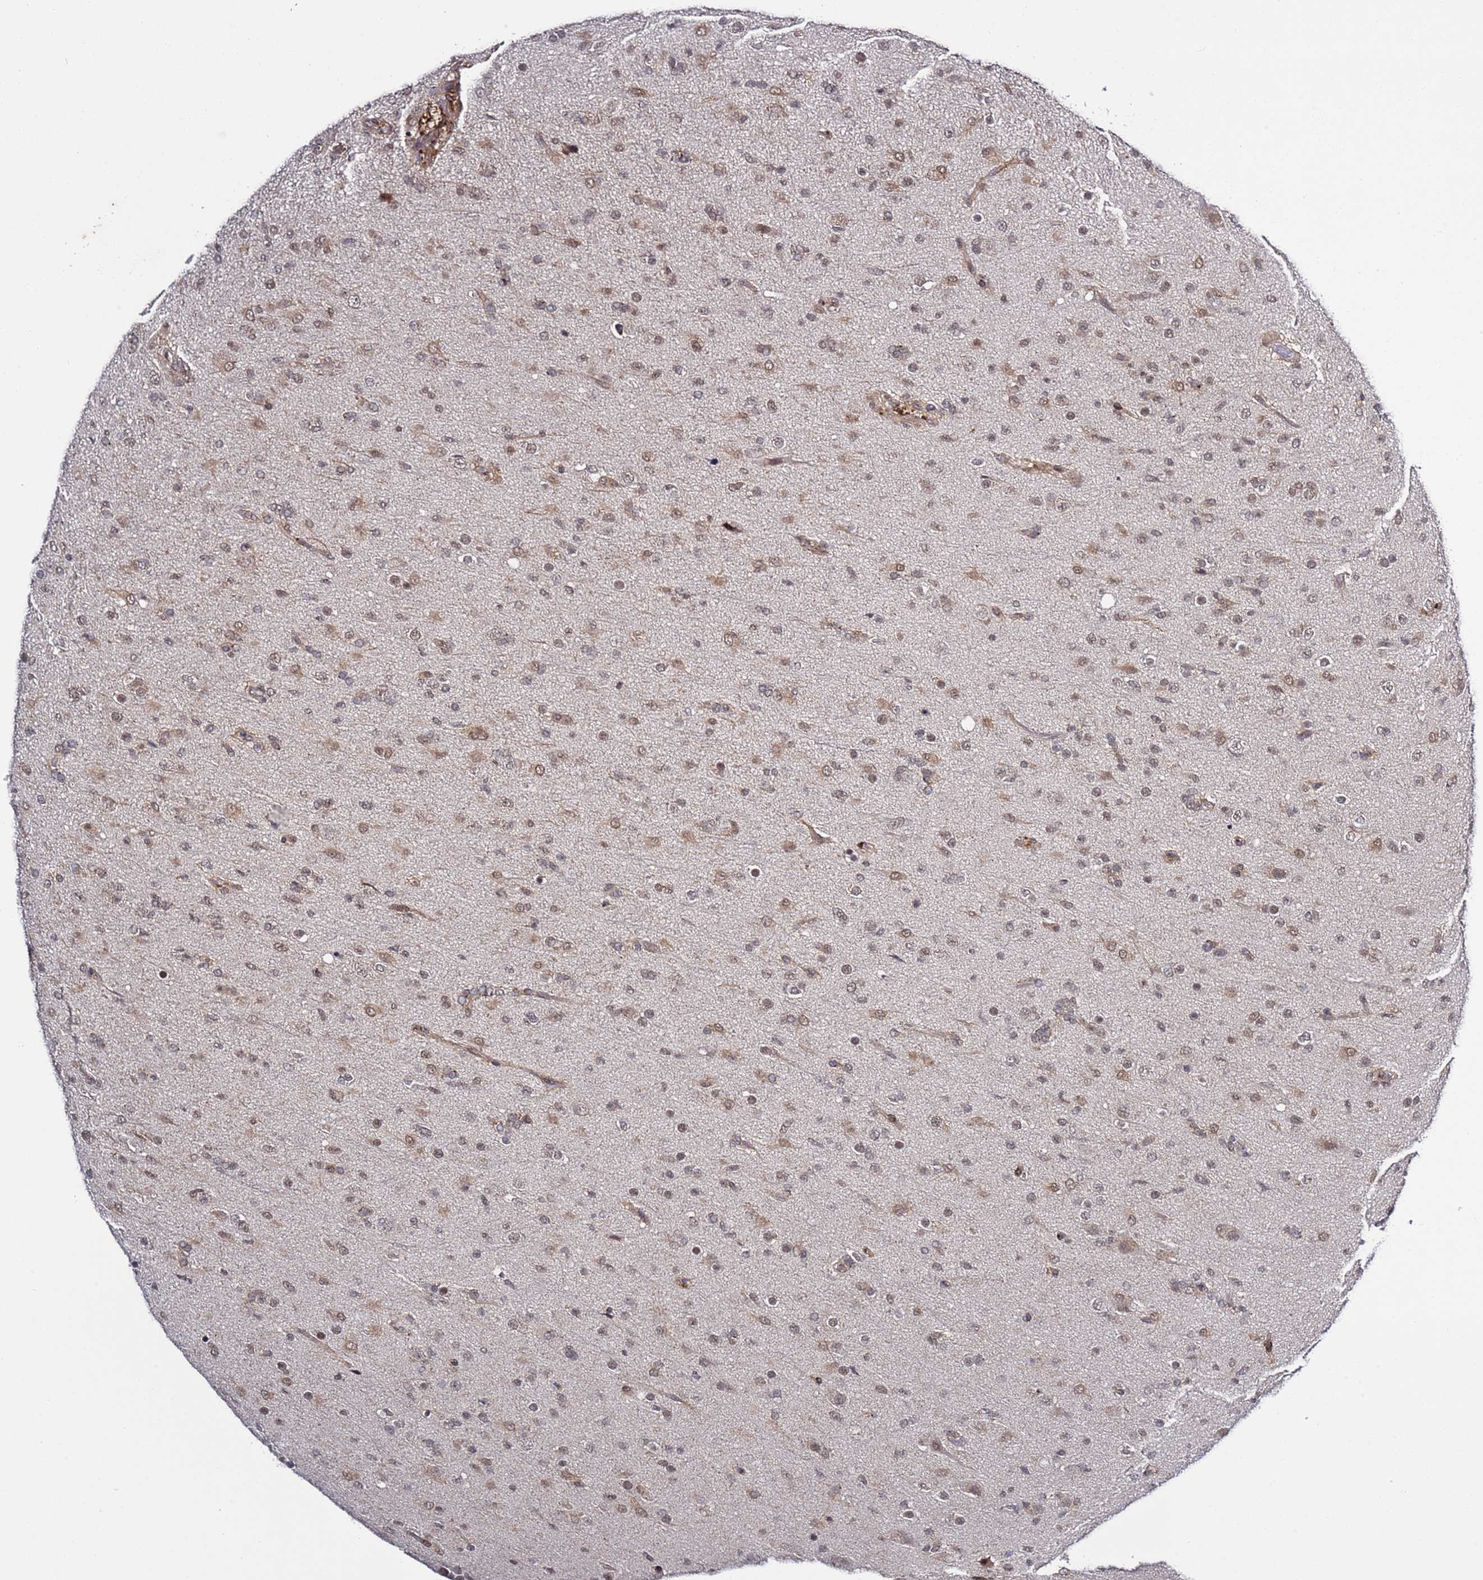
{"staining": {"intensity": "weak", "quantity": ">75%", "location": "cytoplasmic/membranous,nuclear"}, "tissue": "glioma", "cell_type": "Tumor cells", "image_type": "cancer", "snomed": [{"axis": "morphology", "description": "Glioma, malignant, Low grade"}, {"axis": "topography", "description": "Brain"}], "caption": "Protein staining by IHC demonstrates weak cytoplasmic/membranous and nuclear staining in approximately >75% of tumor cells in malignant glioma (low-grade).", "gene": "POLR2D", "patient": {"sex": "male", "age": 65}}